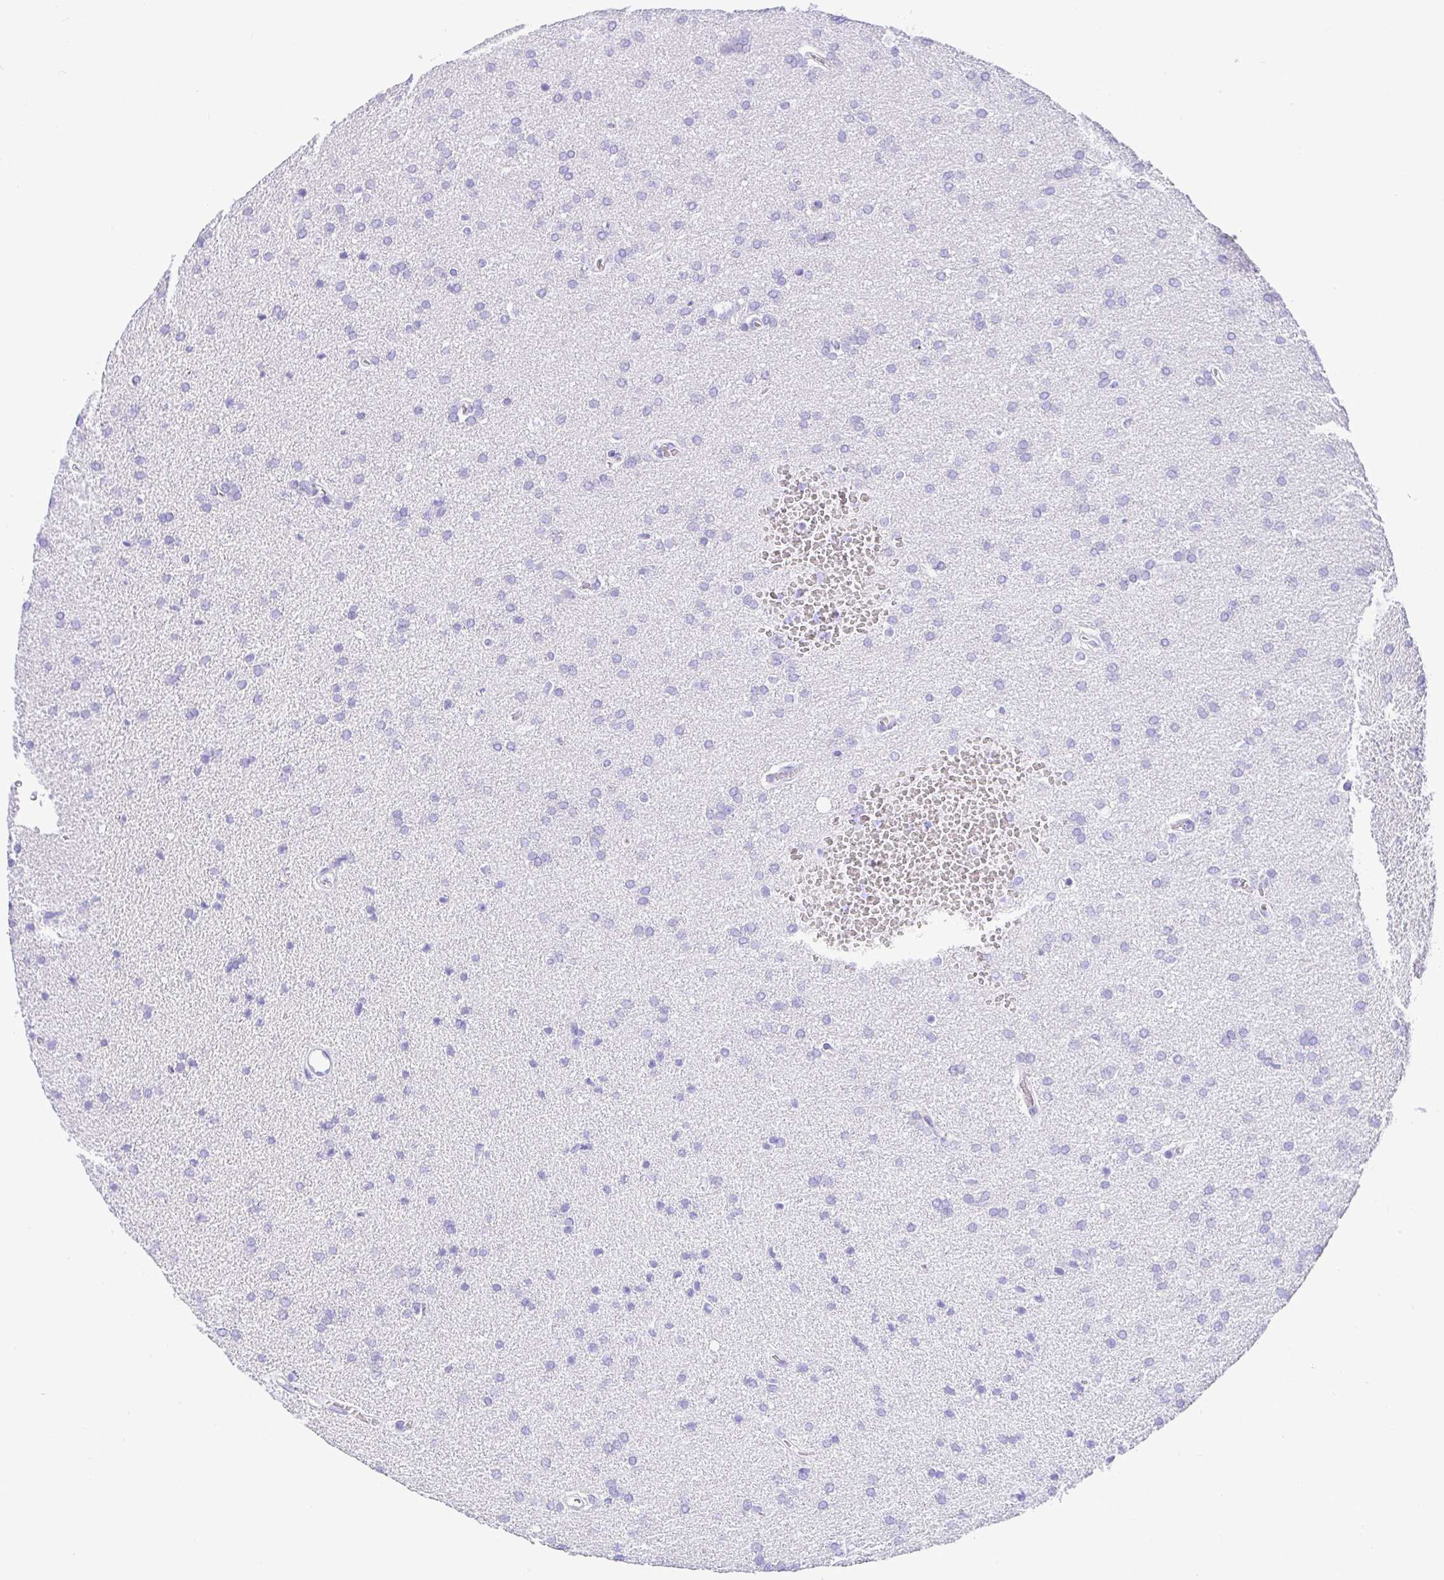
{"staining": {"intensity": "negative", "quantity": "none", "location": "none"}, "tissue": "glioma", "cell_type": "Tumor cells", "image_type": "cancer", "snomed": [{"axis": "morphology", "description": "Glioma, malignant, Low grade"}, {"axis": "topography", "description": "Brain"}], "caption": "An image of glioma stained for a protein demonstrates no brown staining in tumor cells. (Stains: DAB immunohistochemistry with hematoxylin counter stain, Microscopy: brightfield microscopy at high magnification).", "gene": "CD5", "patient": {"sex": "female", "age": 34}}